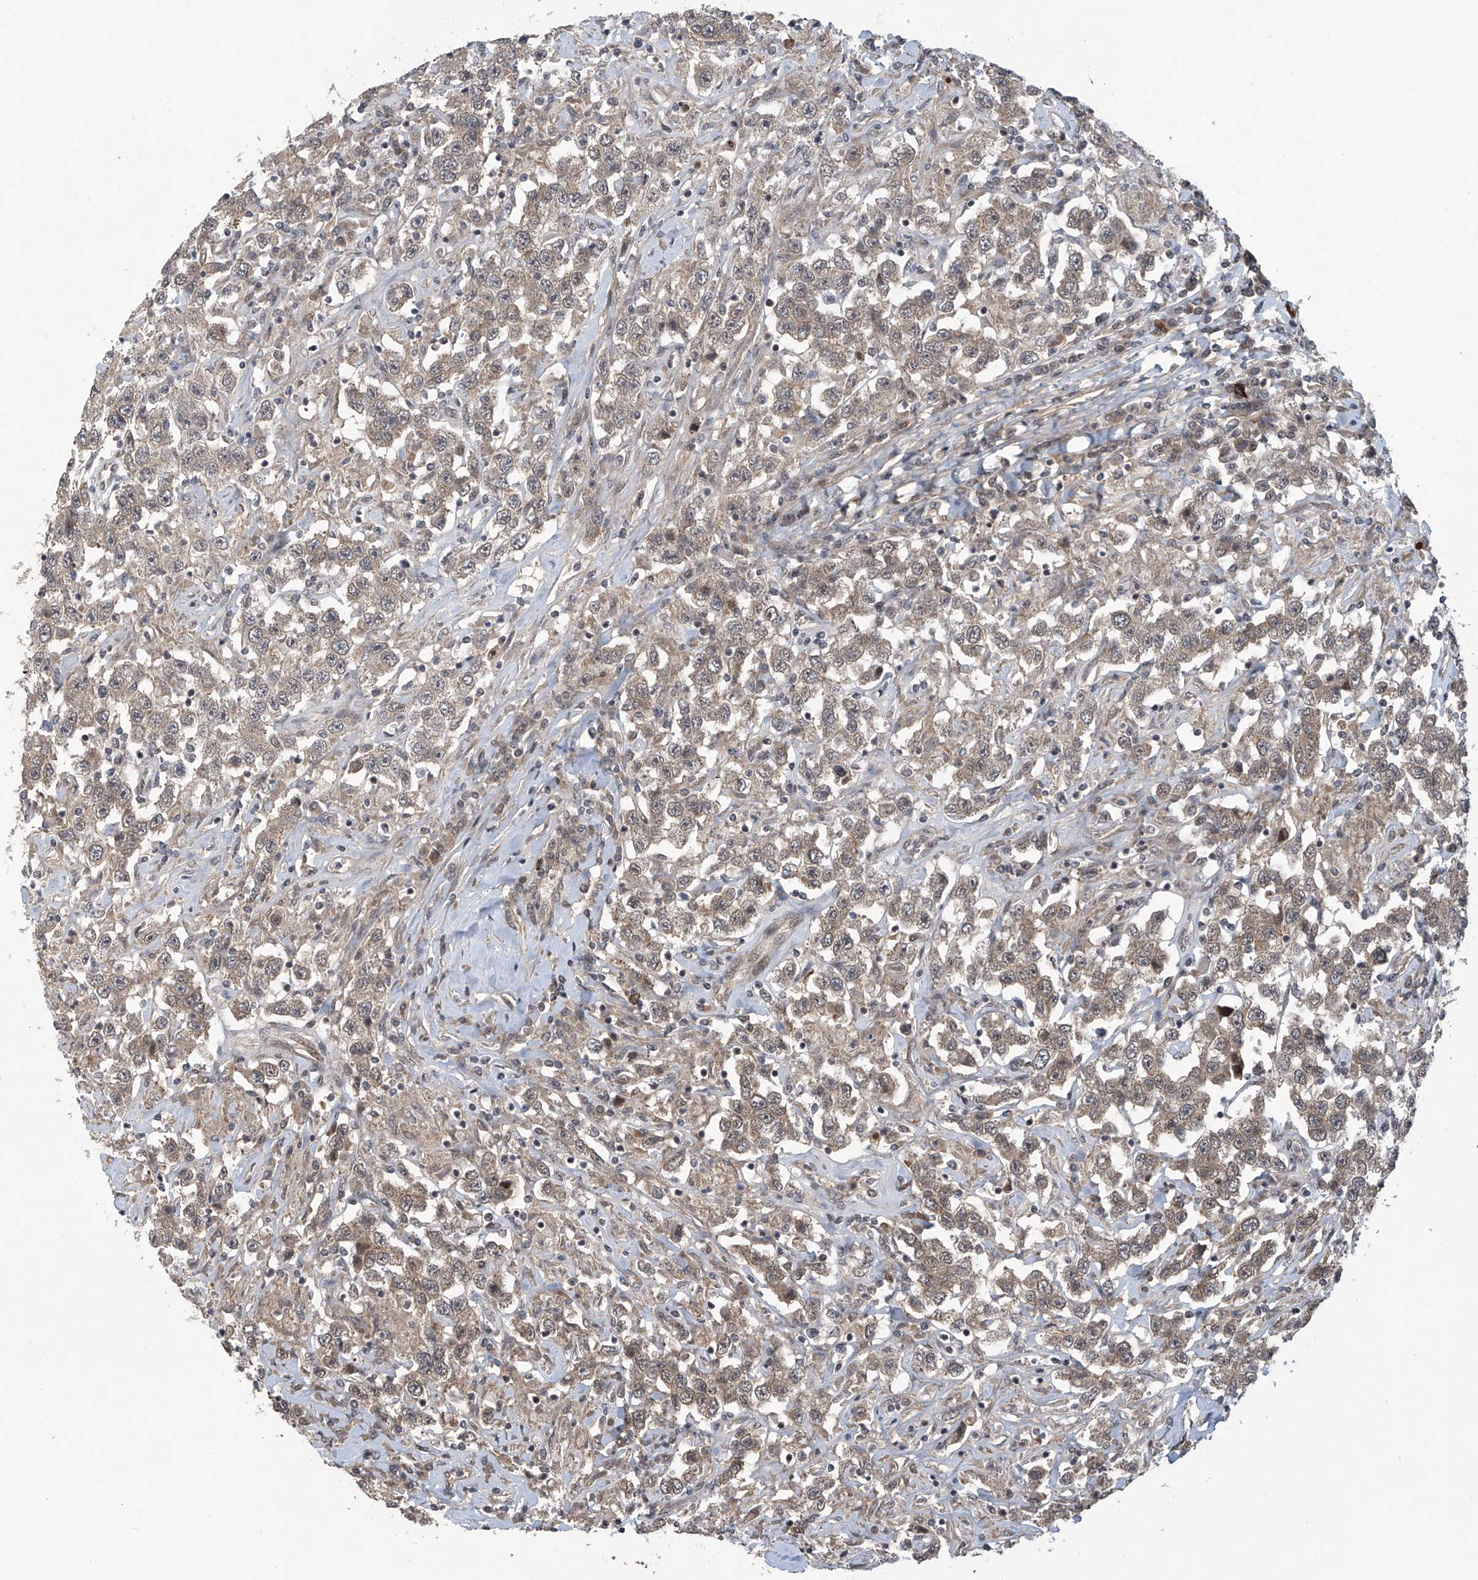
{"staining": {"intensity": "weak", "quantity": ">75%", "location": "cytoplasmic/membranous"}, "tissue": "testis cancer", "cell_type": "Tumor cells", "image_type": "cancer", "snomed": [{"axis": "morphology", "description": "Seminoma, NOS"}, {"axis": "topography", "description": "Testis"}], "caption": "Immunohistochemistry (IHC) histopathology image of neoplastic tissue: human testis cancer stained using IHC demonstrates low levels of weak protein expression localized specifically in the cytoplasmic/membranous of tumor cells, appearing as a cytoplasmic/membranous brown color.", "gene": "ABHD13", "patient": {"sex": "male", "age": 41}}